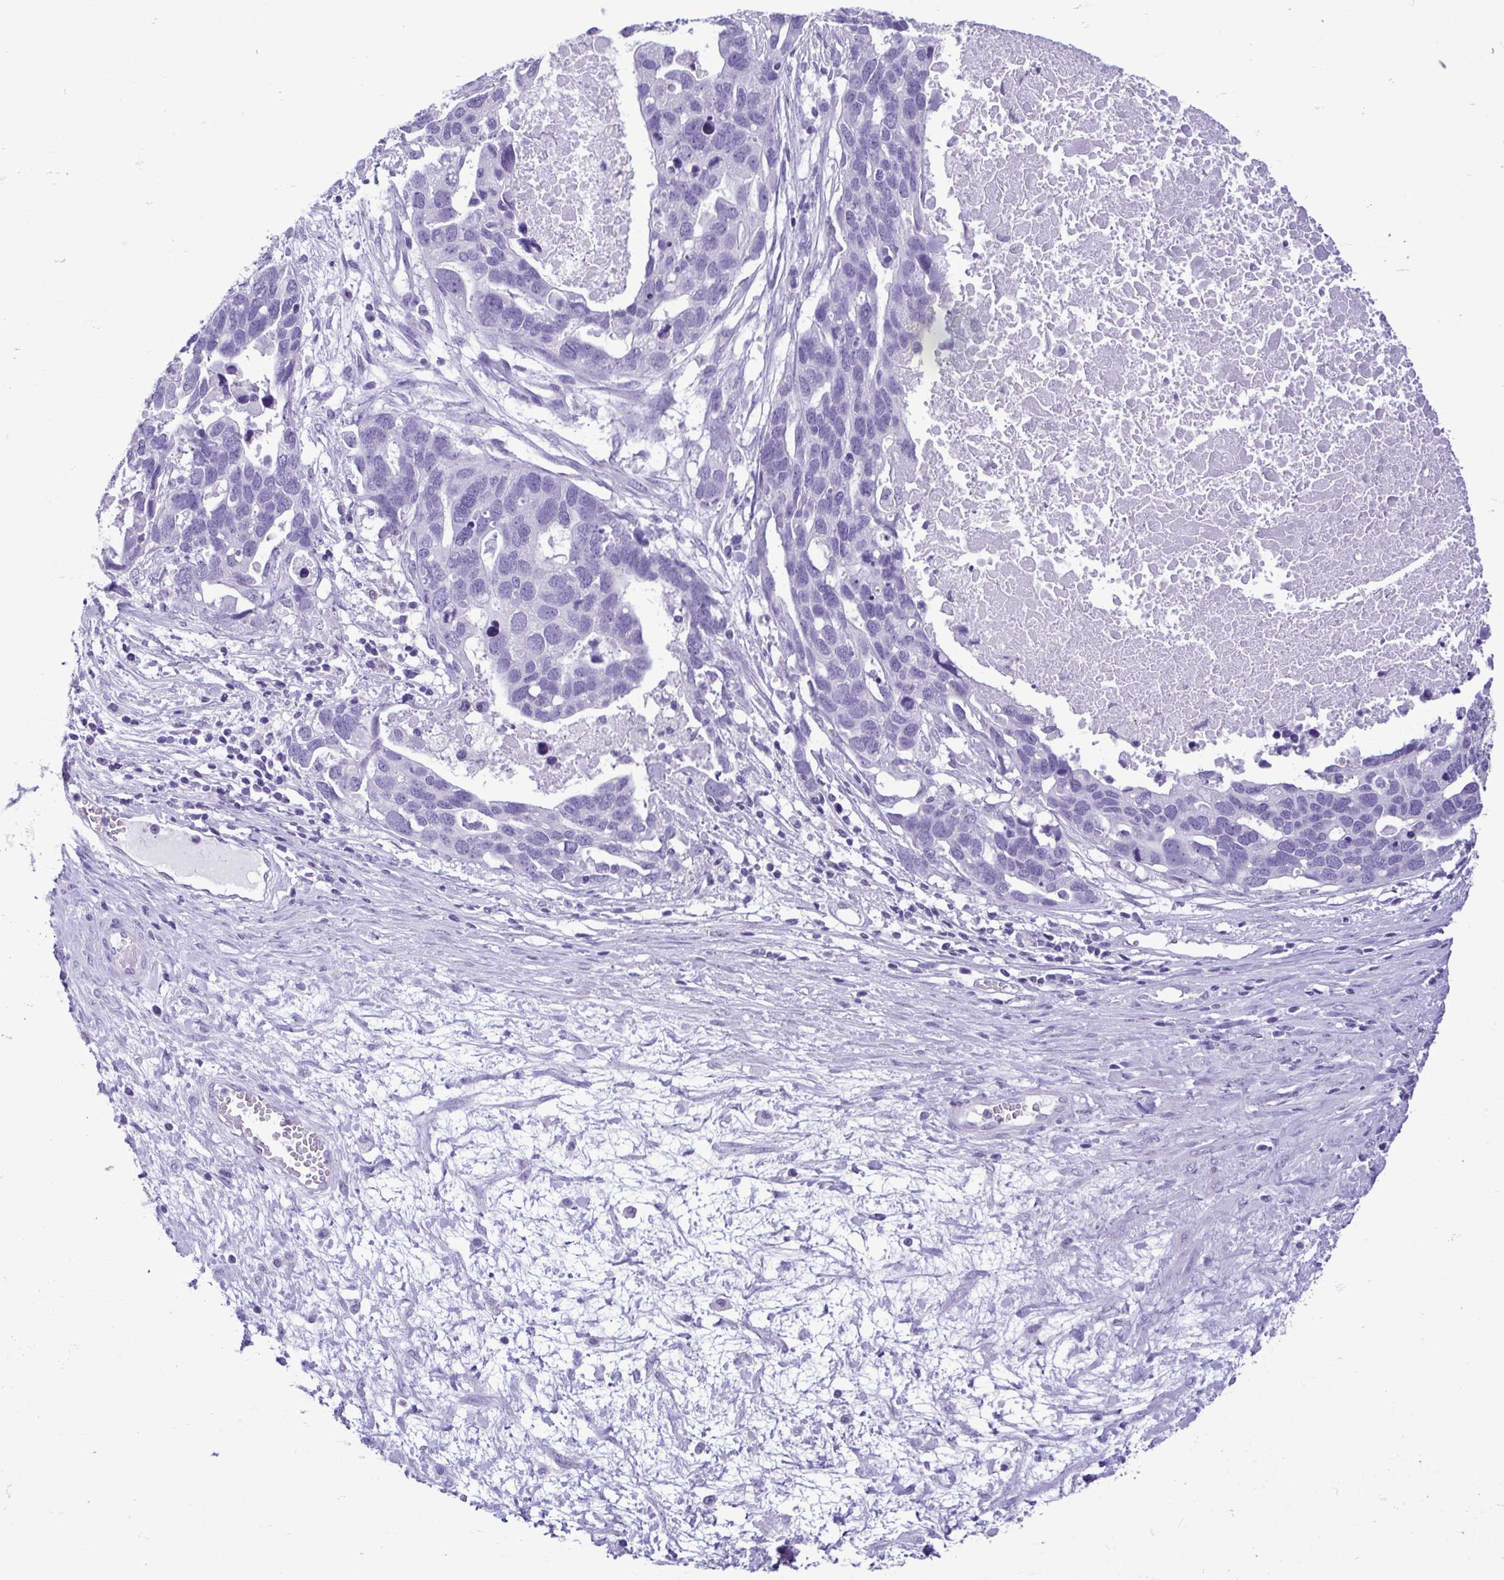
{"staining": {"intensity": "negative", "quantity": "none", "location": "none"}, "tissue": "ovarian cancer", "cell_type": "Tumor cells", "image_type": "cancer", "snomed": [{"axis": "morphology", "description": "Cystadenocarcinoma, serous, NOS"}, {"axis": "topography", "description": "Ovary"}], "caption": "Tumor cells are negative for protein expression in human serous cystadenocarcinoma (ovarian). (Brightfield microscopy of DAB immunohistochemistry (IHC) at high magnification).", "gene": "CBY2", "patient": {"sex": "female", "age": 54}}